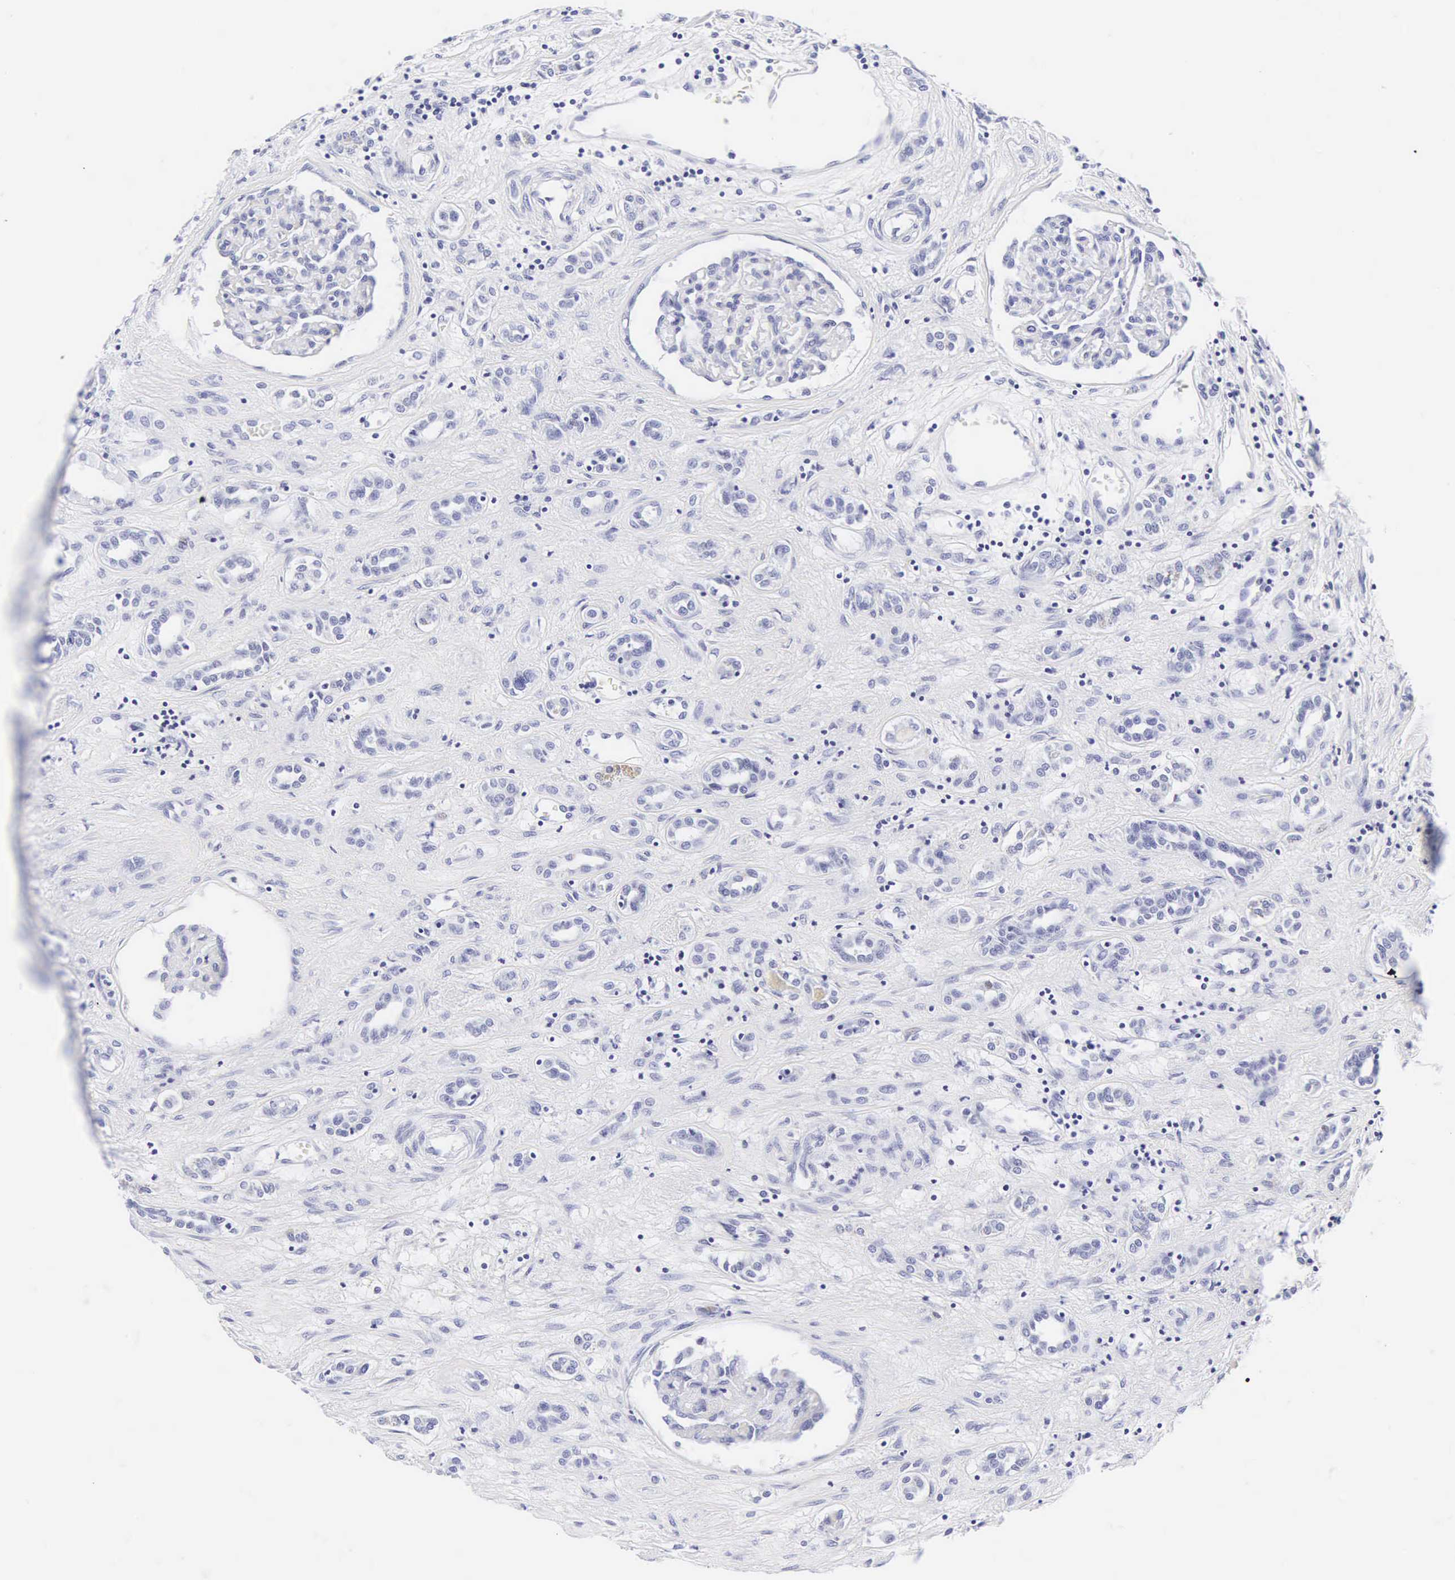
{"staining": {"intensity": "negative", "quantity": "none", "location": "none"}, "tissue": "renal cancer", "cell_type": "Tumor cells", "image_type": "cancer", "snomed": [{"axis": "morphology", "description": "Adenocarcinoma, NOS"}, {"axis": "topography", "description": "Kidney"}], "caption": "IHC of human renal adenocarcinoma shows no expression in tumor cells. The staining was performed using DAB (3,3'-diaminobenzidine) to visualize the protein expression in brown, while the nuclei were stained in blue with hematoxylin (Magnification: 20x).", "gene": "INS", "patient": {"sex": "male", "age": 57}}